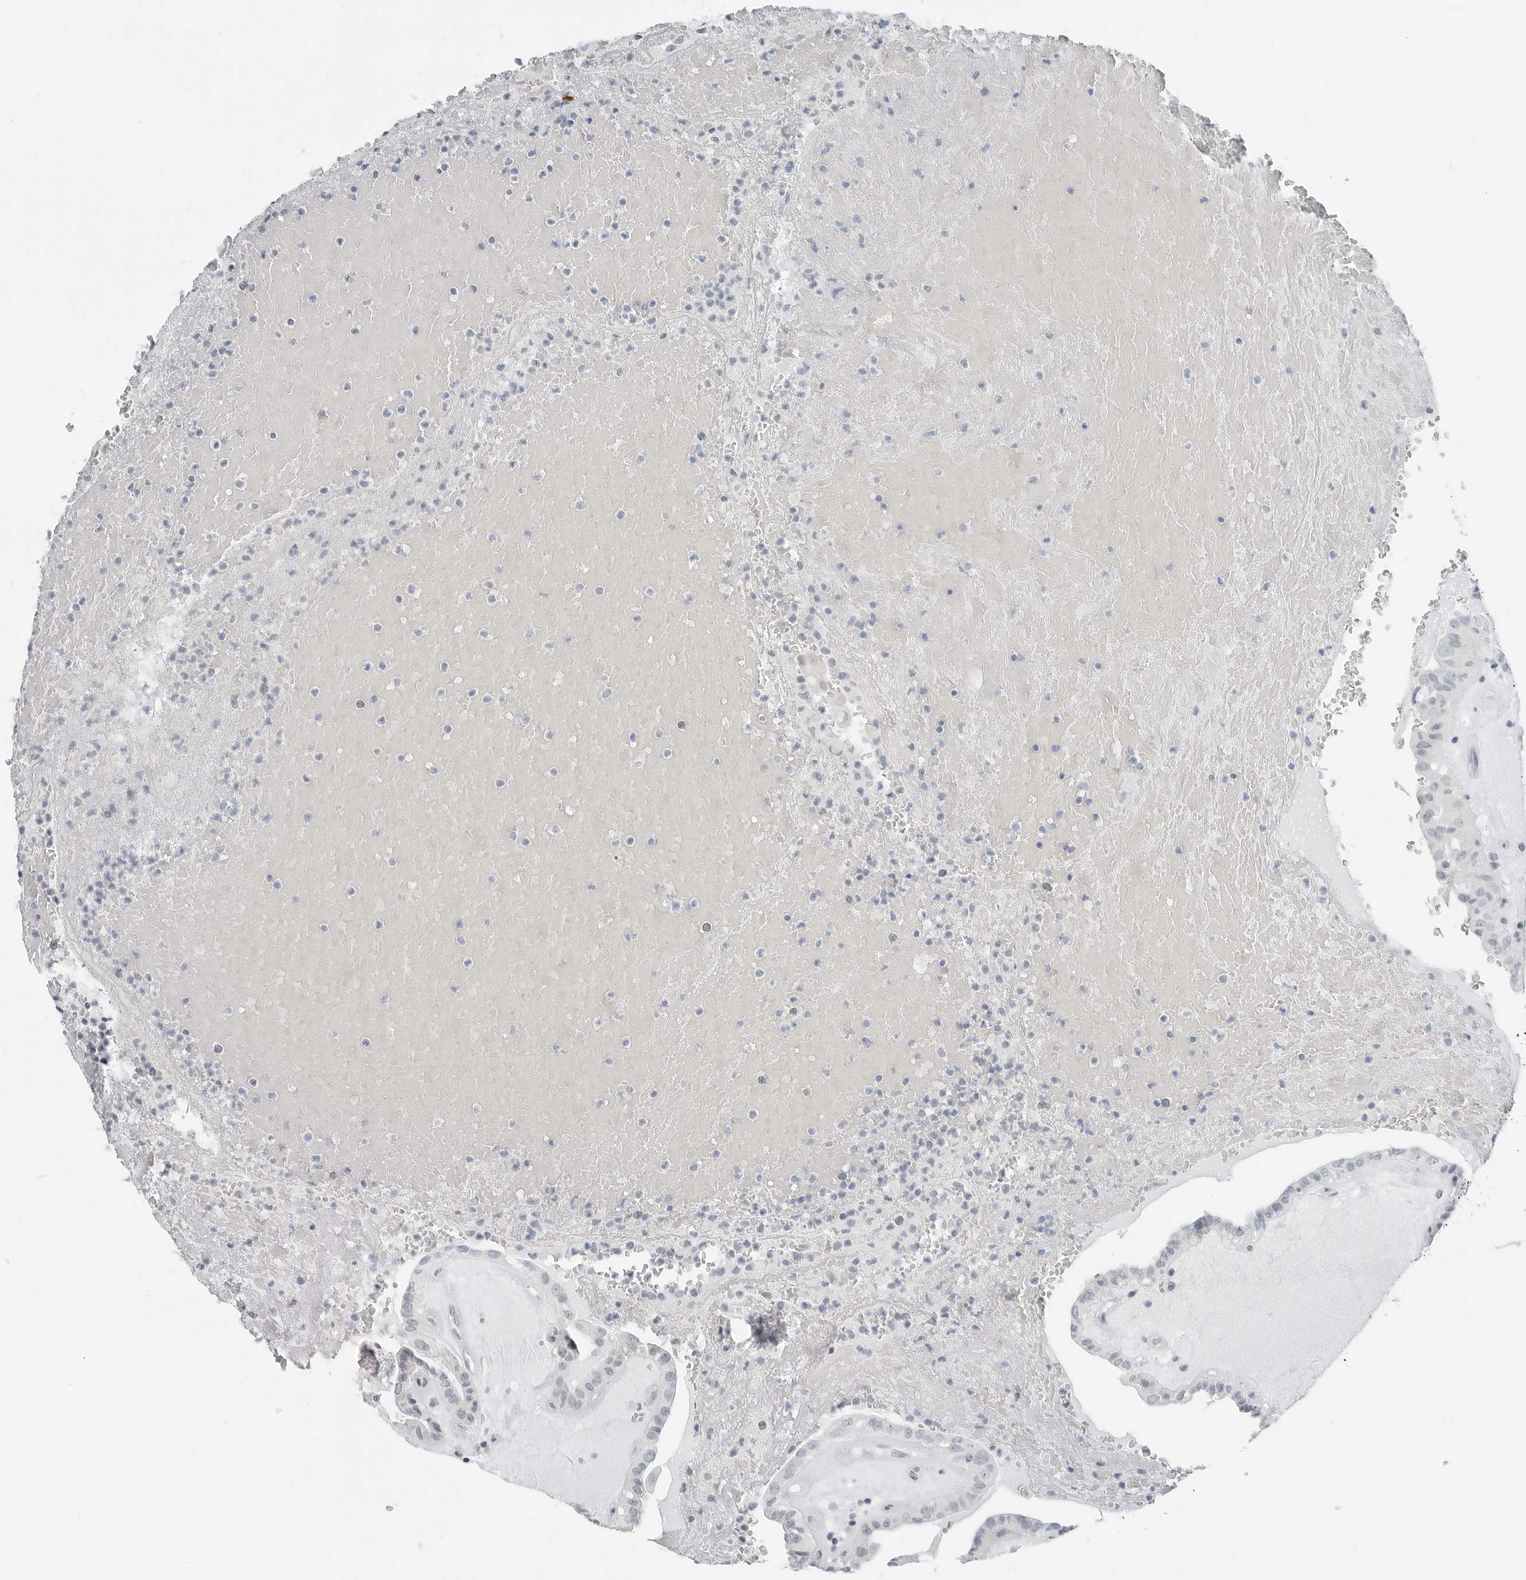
{"staining": {"intensity": "negative", "quantity": "none", "location": "none"}, "tissue": "thyroid cancer", "cell_type": "Tumor cells", "image_type": "cancer", "snomed": [{"axis": "morphology", "description": "Papillary adenocarcinoma, NOS"}, {"axis": "topography", "description": "Thyroid gland"}], "caption": "High power microscopy micrograph of an IHC micrograph of thyroid cancer, revealing no significant positivity in tumor cells. The staining was performed using DAB to visualize the protein expression in brown, while the nuclei were stained in blue with hematoxylin (Magnification: 20x).", "gene": "XIRP1", "patient": {"sex": "male", "age": 77}}